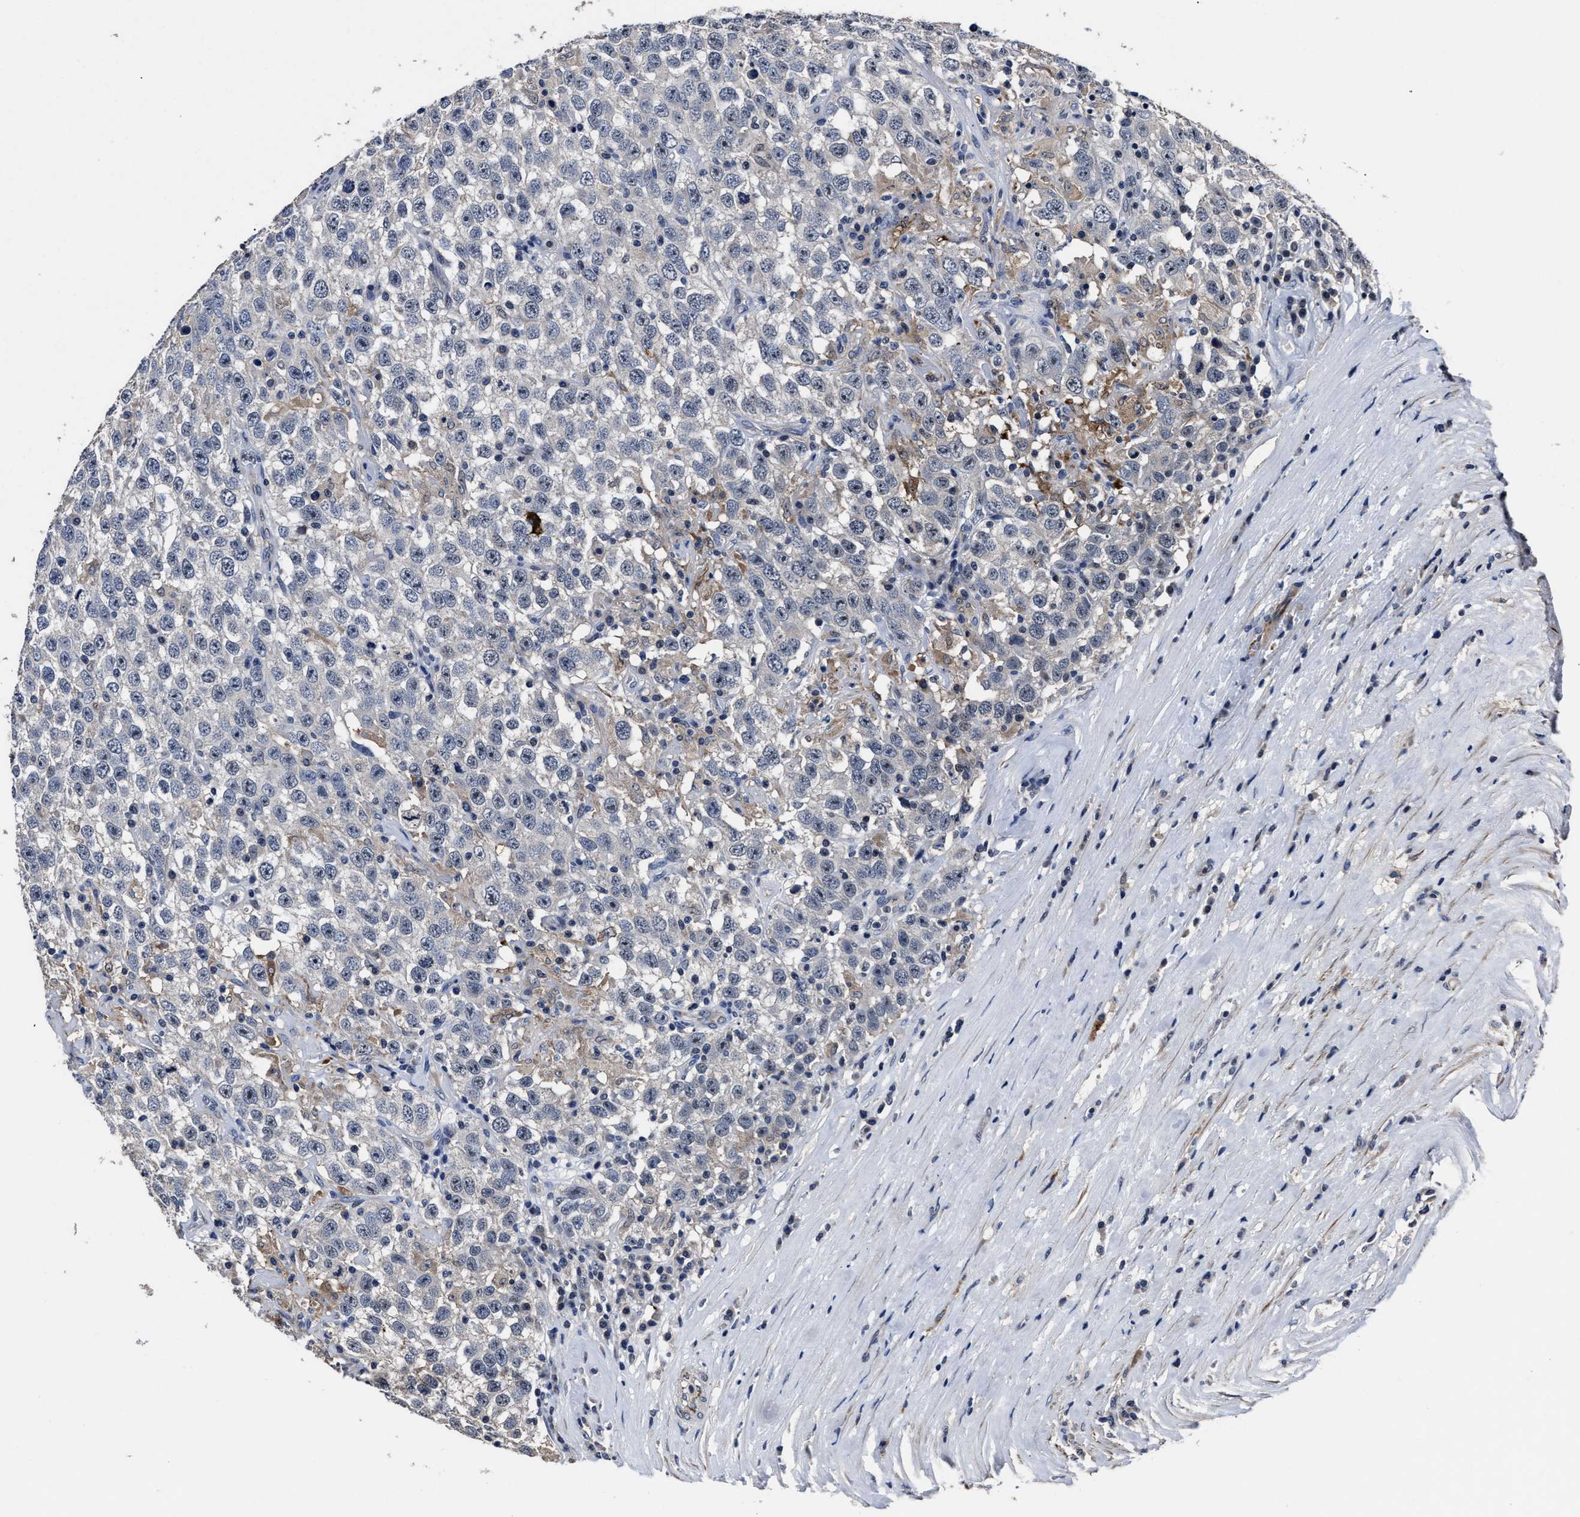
{"staining": {"intensity": "negative", "quantity": "none", "location": "none"}, "tissue": "testis cancer", "cell_type": "Tumor cells", "image_type": "cancer", "snomed": [{"axis": "morphology", "description": "Seminoma, NOS"}, {"axis": "topography", "description": "Testis"}], "caption": "This is an immunohistochemistry histopathology image of testis cancer. There is no staining in tumor cells.", "gene": "RSBN1L", "patient": {"sex": "male", "age": 41}}